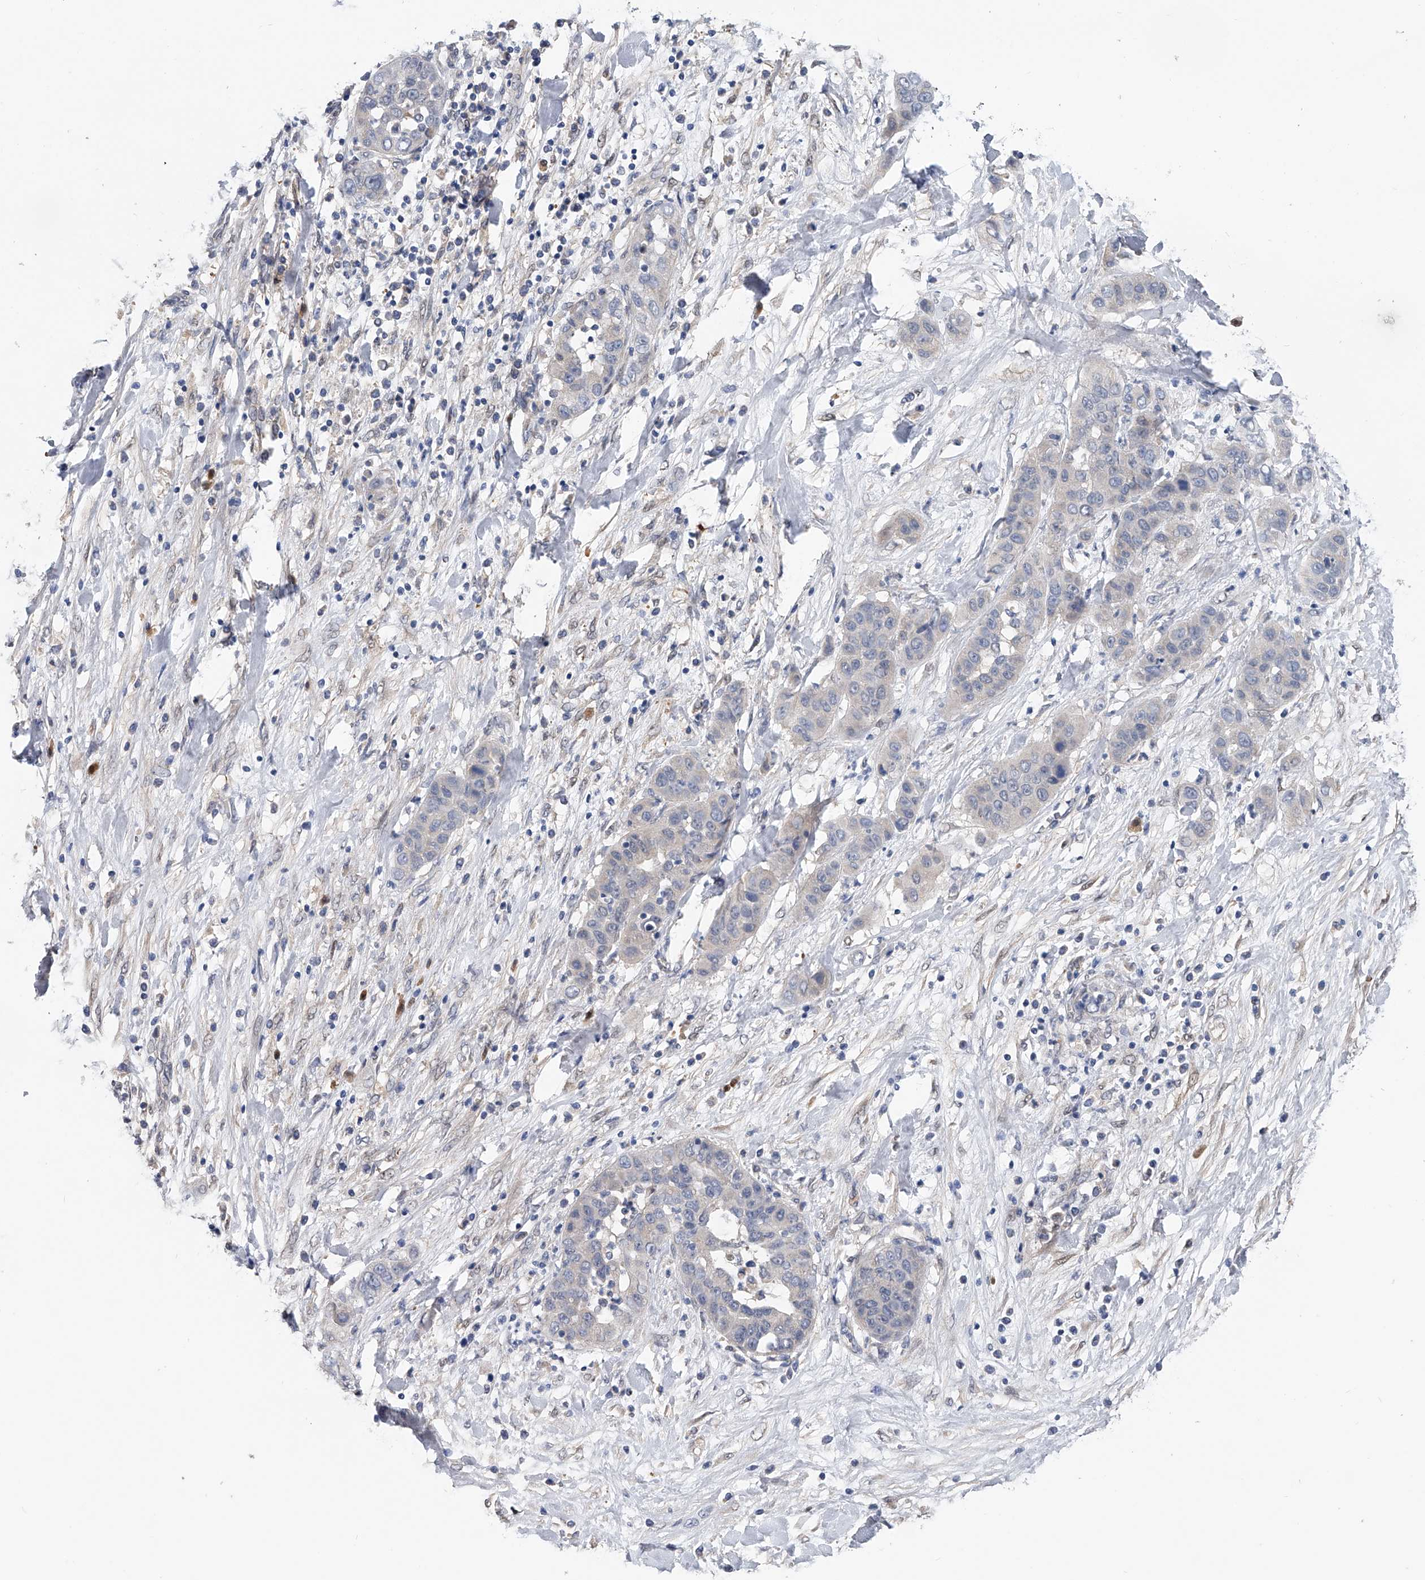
{"staining": {"intensity": "negative", "quantity": "none", "location": "none"}, "tissue": "liver cancer", "cell_type": "Tumor cells", "image_type": "cancer", "snomed": [{"axis": "morphology", "description": "Cholangiocarcinoma"}, {"axis": "topography", "description": "Liver"}], "caption": "A photomicrograph of liver cancer stained for a protein reveals no brown staining in tumor cells.", "gene": "PGM3", "patient": {"sex": "female", "age": 52}}